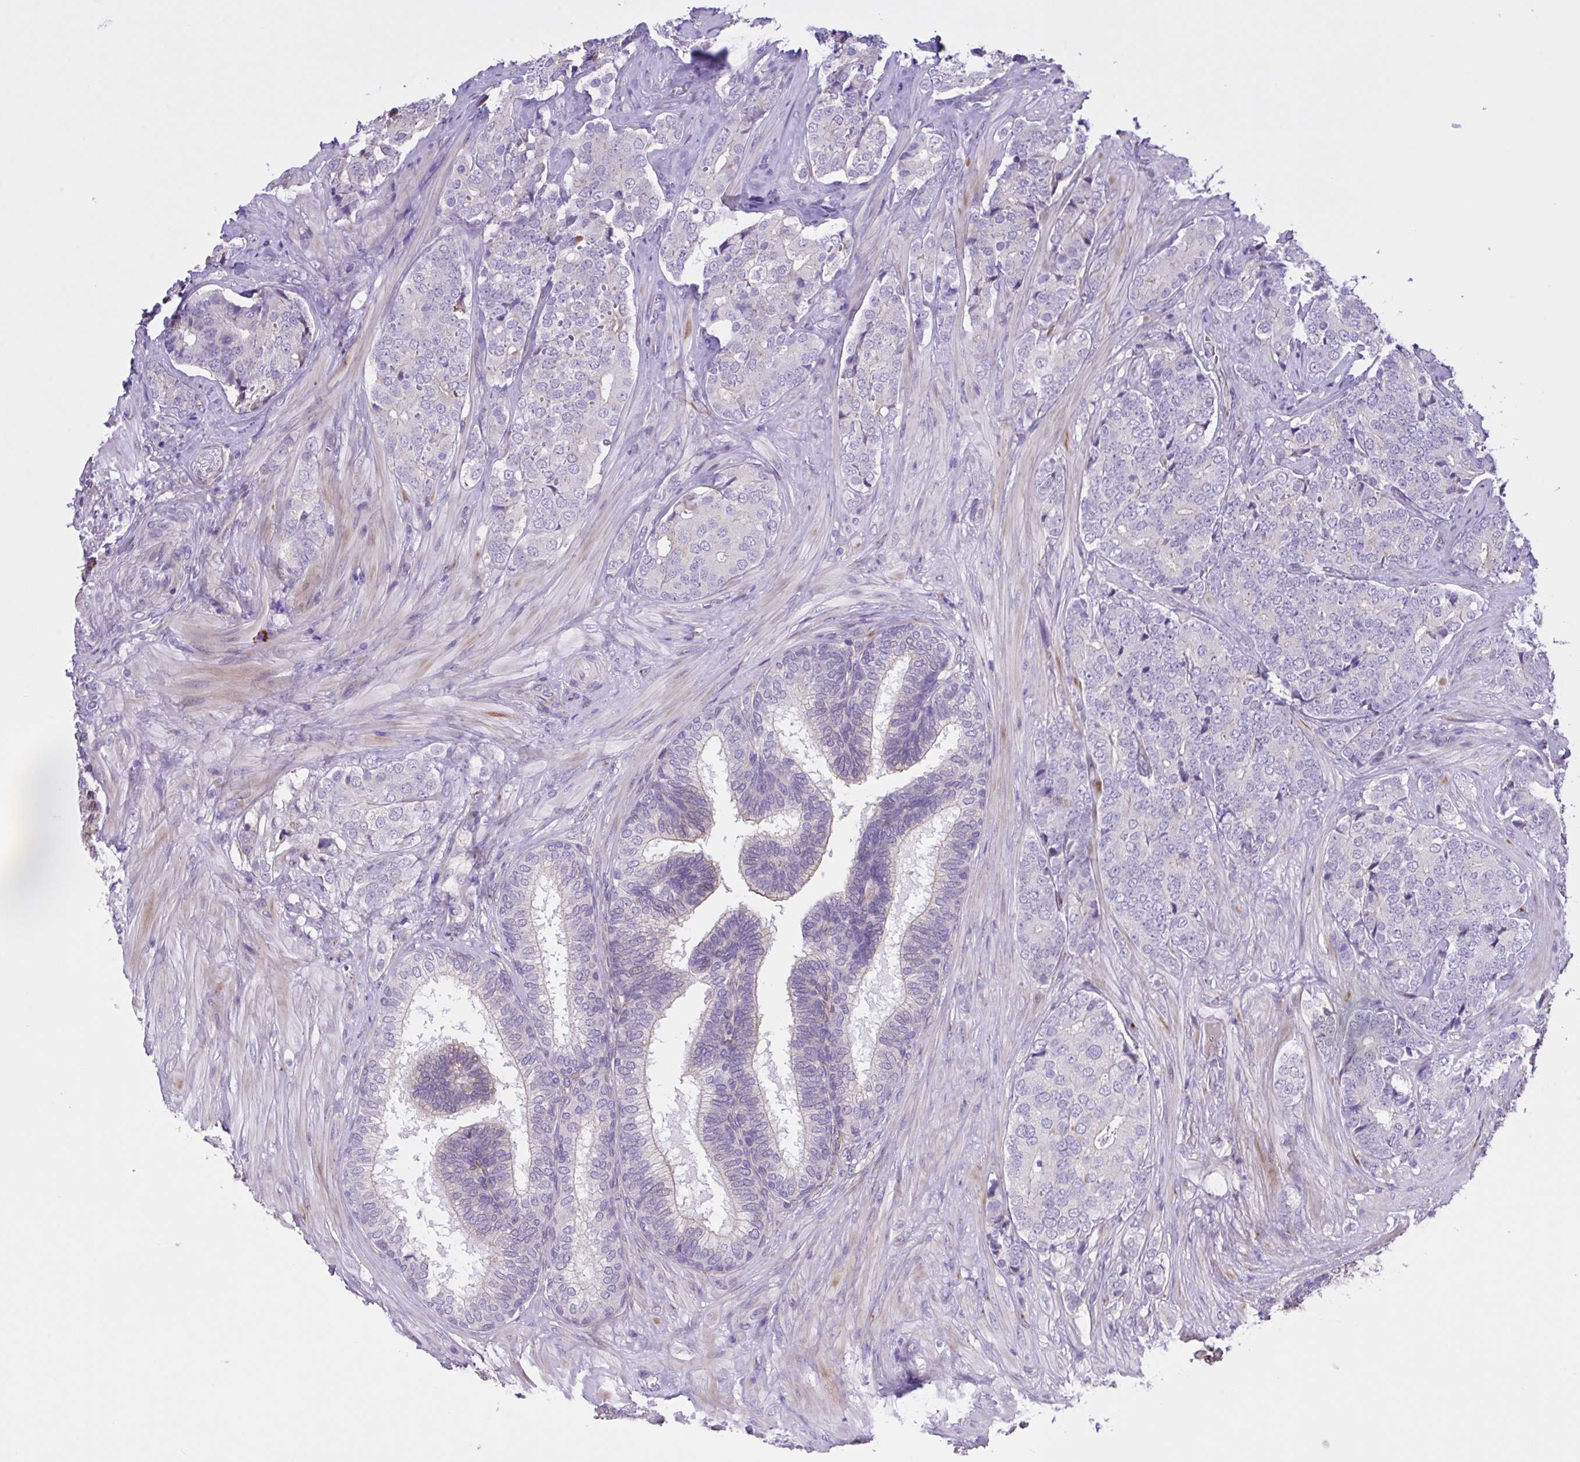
{"staining": {"intensity": "negative", "quantity": "none", "location": "none"}, "tissue": "prostate cancer", "cell_type": "Tumor cells", "image_type": "cancer", "snomed": [{"axis": "morphology", "description": "Adenocarcinoma, High grade"}, {"axis": "topography", "description": "Prostate"}], "caption": "This is a image of IHC staining of prostate adenocarcinoma (high-grade), which shows no staining in tumor cells.", "gene": "MRGPRX2", "patient": {"sex": "male", "age": 62}}